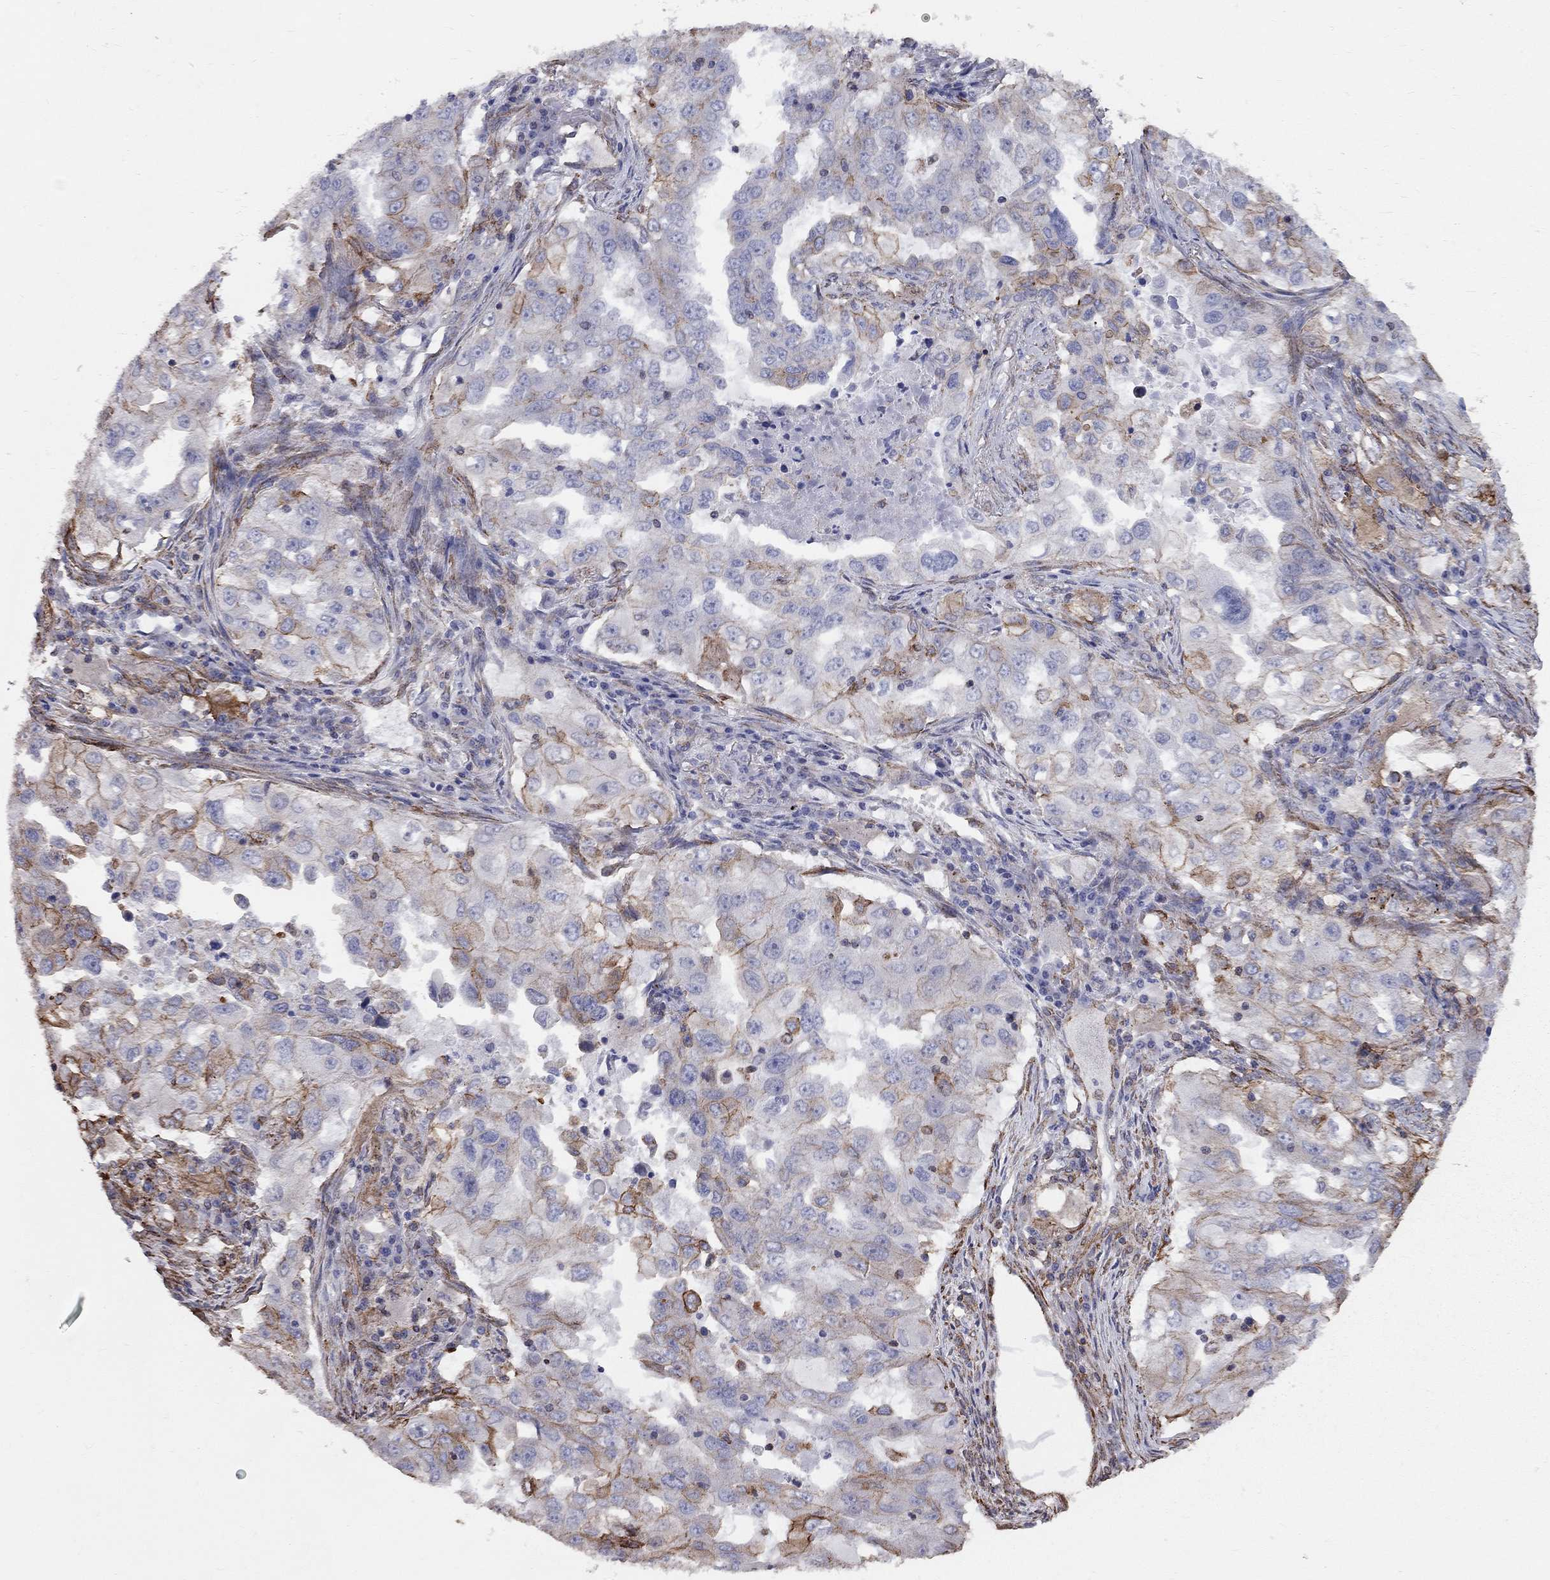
{"staining": {"intensity": "strong", "quantity": "<25%", "location": "cytoplasmic/membranous"}, "tissue": "lung cancer", "cell_type": "Tumor cells", "image_type": "cancer", "snomed": [{"axis": "morphology", "description": "Adenocarcinoma, NOS"}, {"axis": "topography", "description": "Lung"}], "caption": "This photomicrograph exhibits IHC staining of human adenocarcinoma (lung), with medium strong cytoplasmic/membranous staining in approximately <25% of tumor cells.", "gene": "BICDL2", "patient": {"sex": "female", "age": 61}}